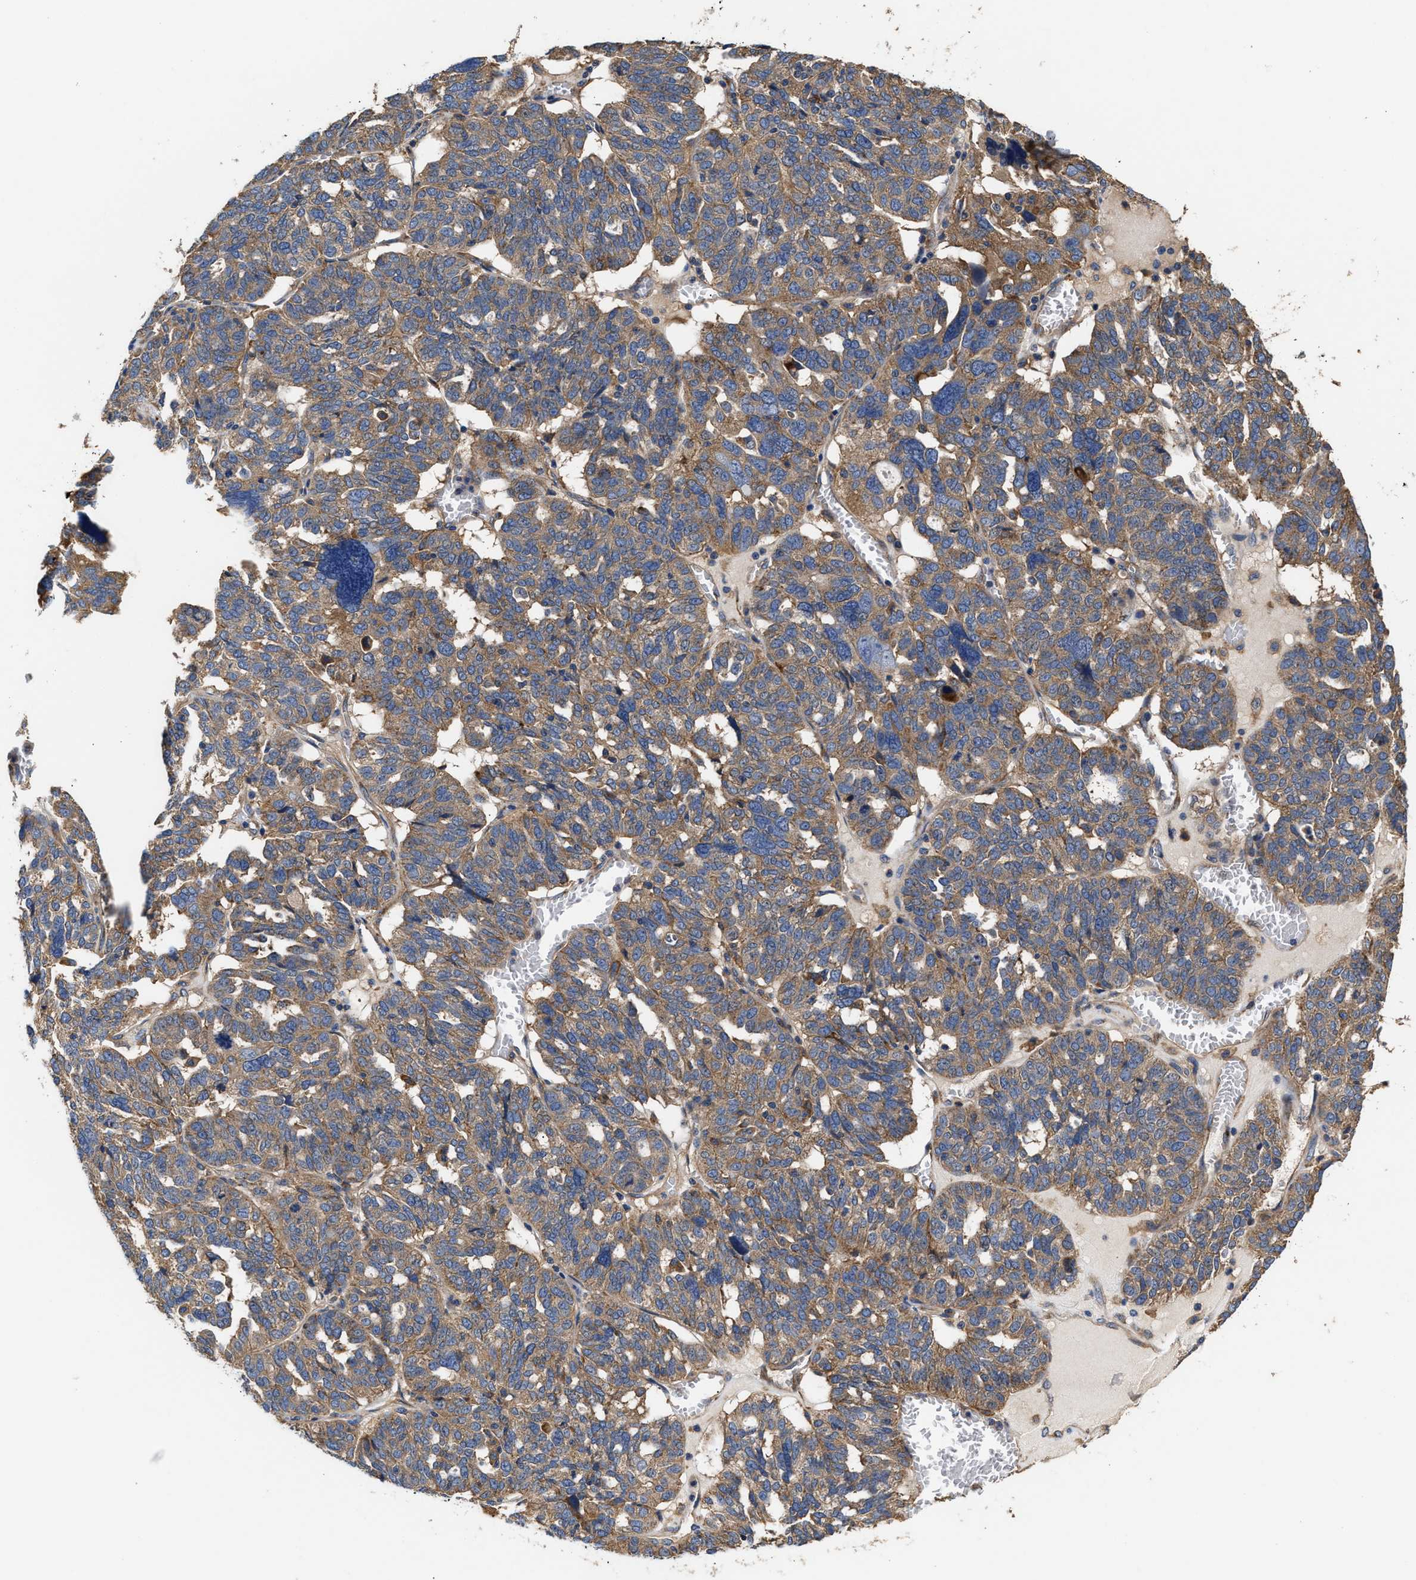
{"staining": {"intensity": "moderate", "quantity": ">75%", "location": "cytoplasmic/membranous"}, "tissue": "ovarian cancer", "cell_type": "Tumor cells", "image_type": "cancer", "snomed": [{"axis": "morphology", "description": "Cystadenocarcinoma, serous, NOS"}, {"axis": "topography", "description": "Ovary"}], "caption": "Ovarian cancer (serous cystadenocarcinoma) stained with DAB immunohistochemistry exhibits medium levels of moderate cytoplasmic/membranous staining in approximately >75% of tumor cells.", "gene": "KLB", "patient": {"sex": "female", "age": 59}}